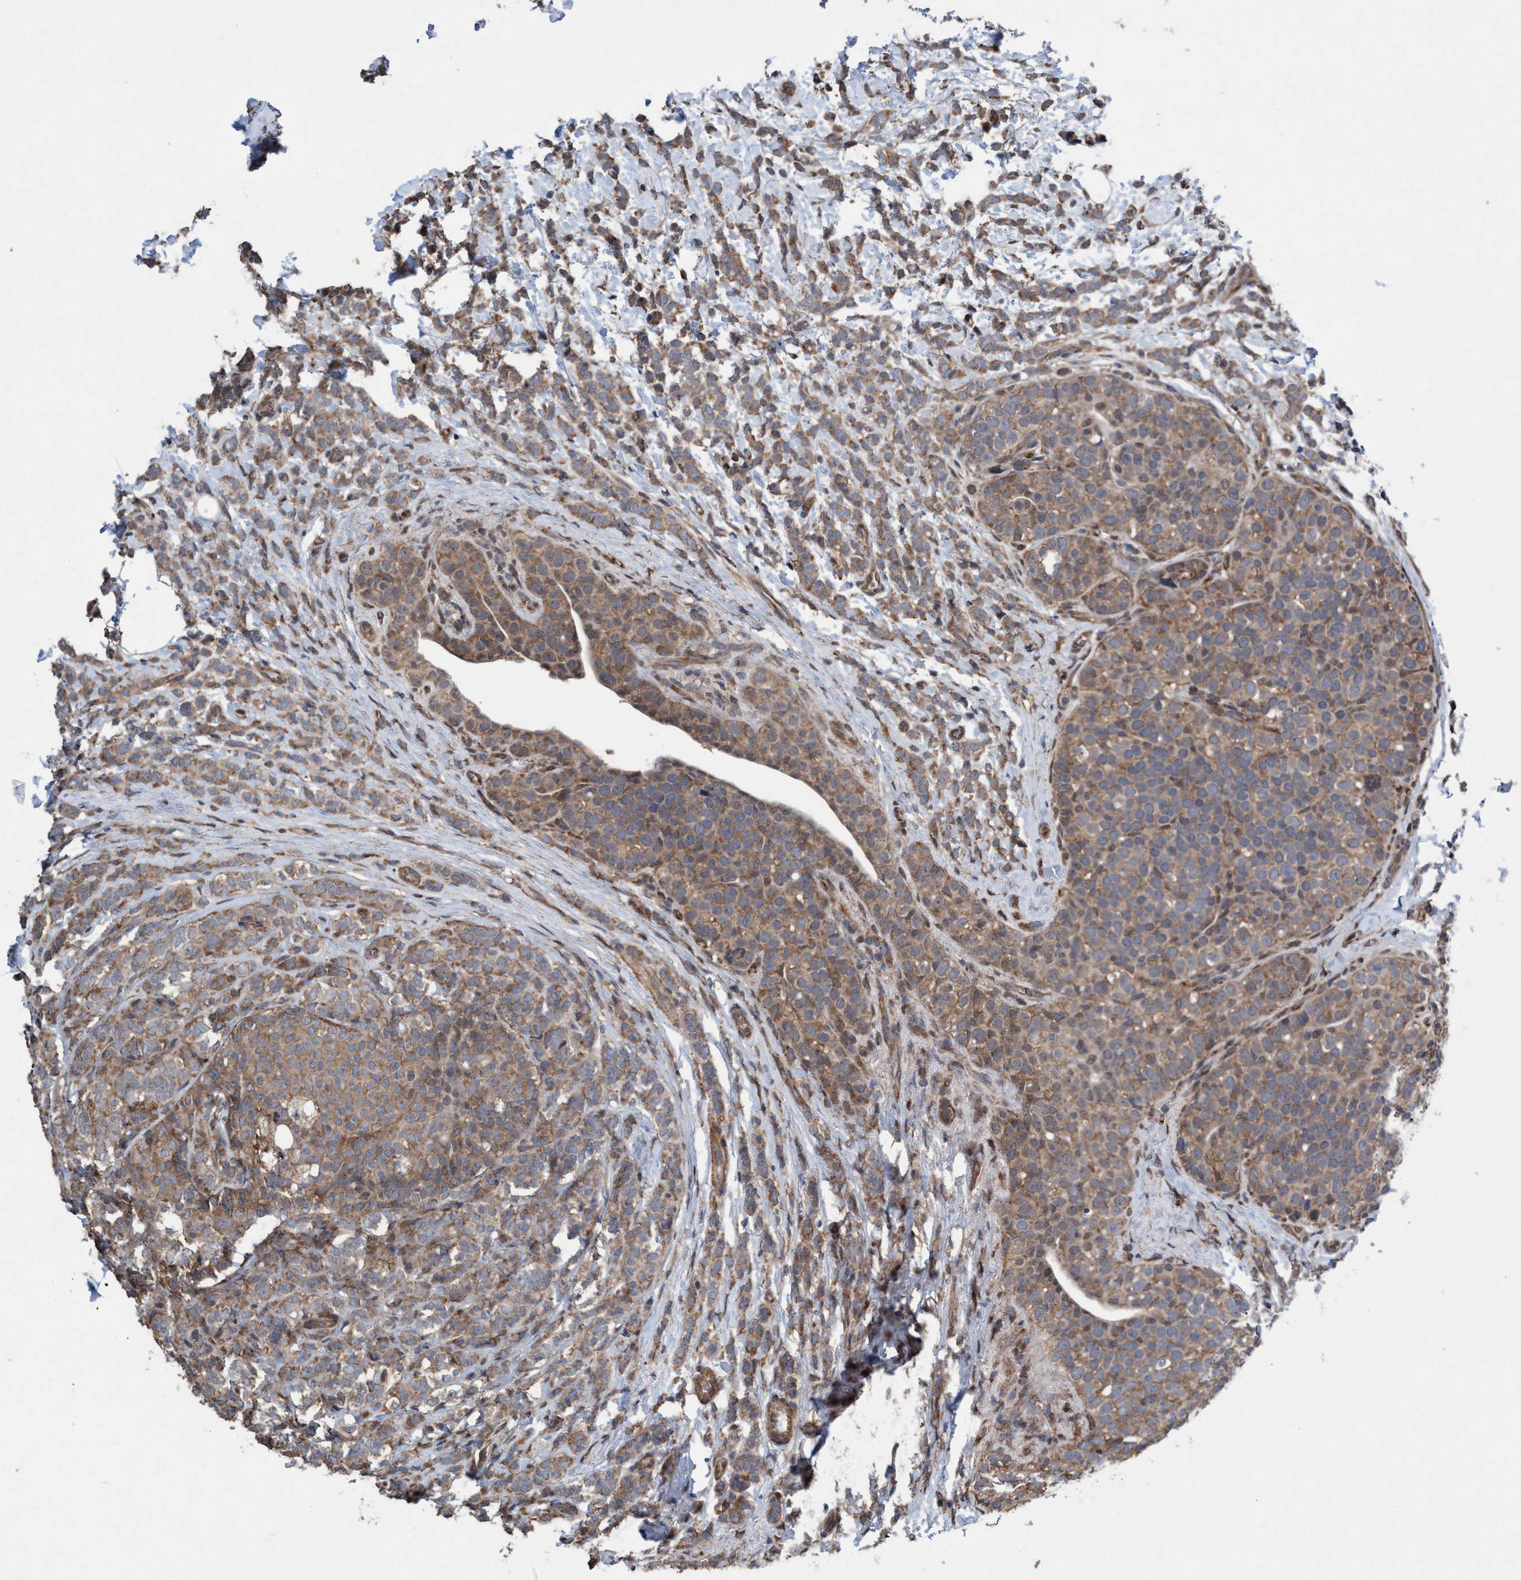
{"staining": {"intensity": "moderate", "quantity": ">75%", "location": "cytoplasmic/membranous"}, "tissue": "breast cancer", "cell_type": "Tumor cells", "image_type": "cancer", "snomed": [{"axis": "morphology", "description": "Lobular carcinoma"}, {"axis": "topography", "description": "Breast"}], "caption": "A histopathology image of lobular carcinoma (breast) stained for a protein displays moderate cytoplasmic/membranous brown staining in tumor cells.", "gene": "METAP2", "patient": {"sex": "female", "age": 50}}